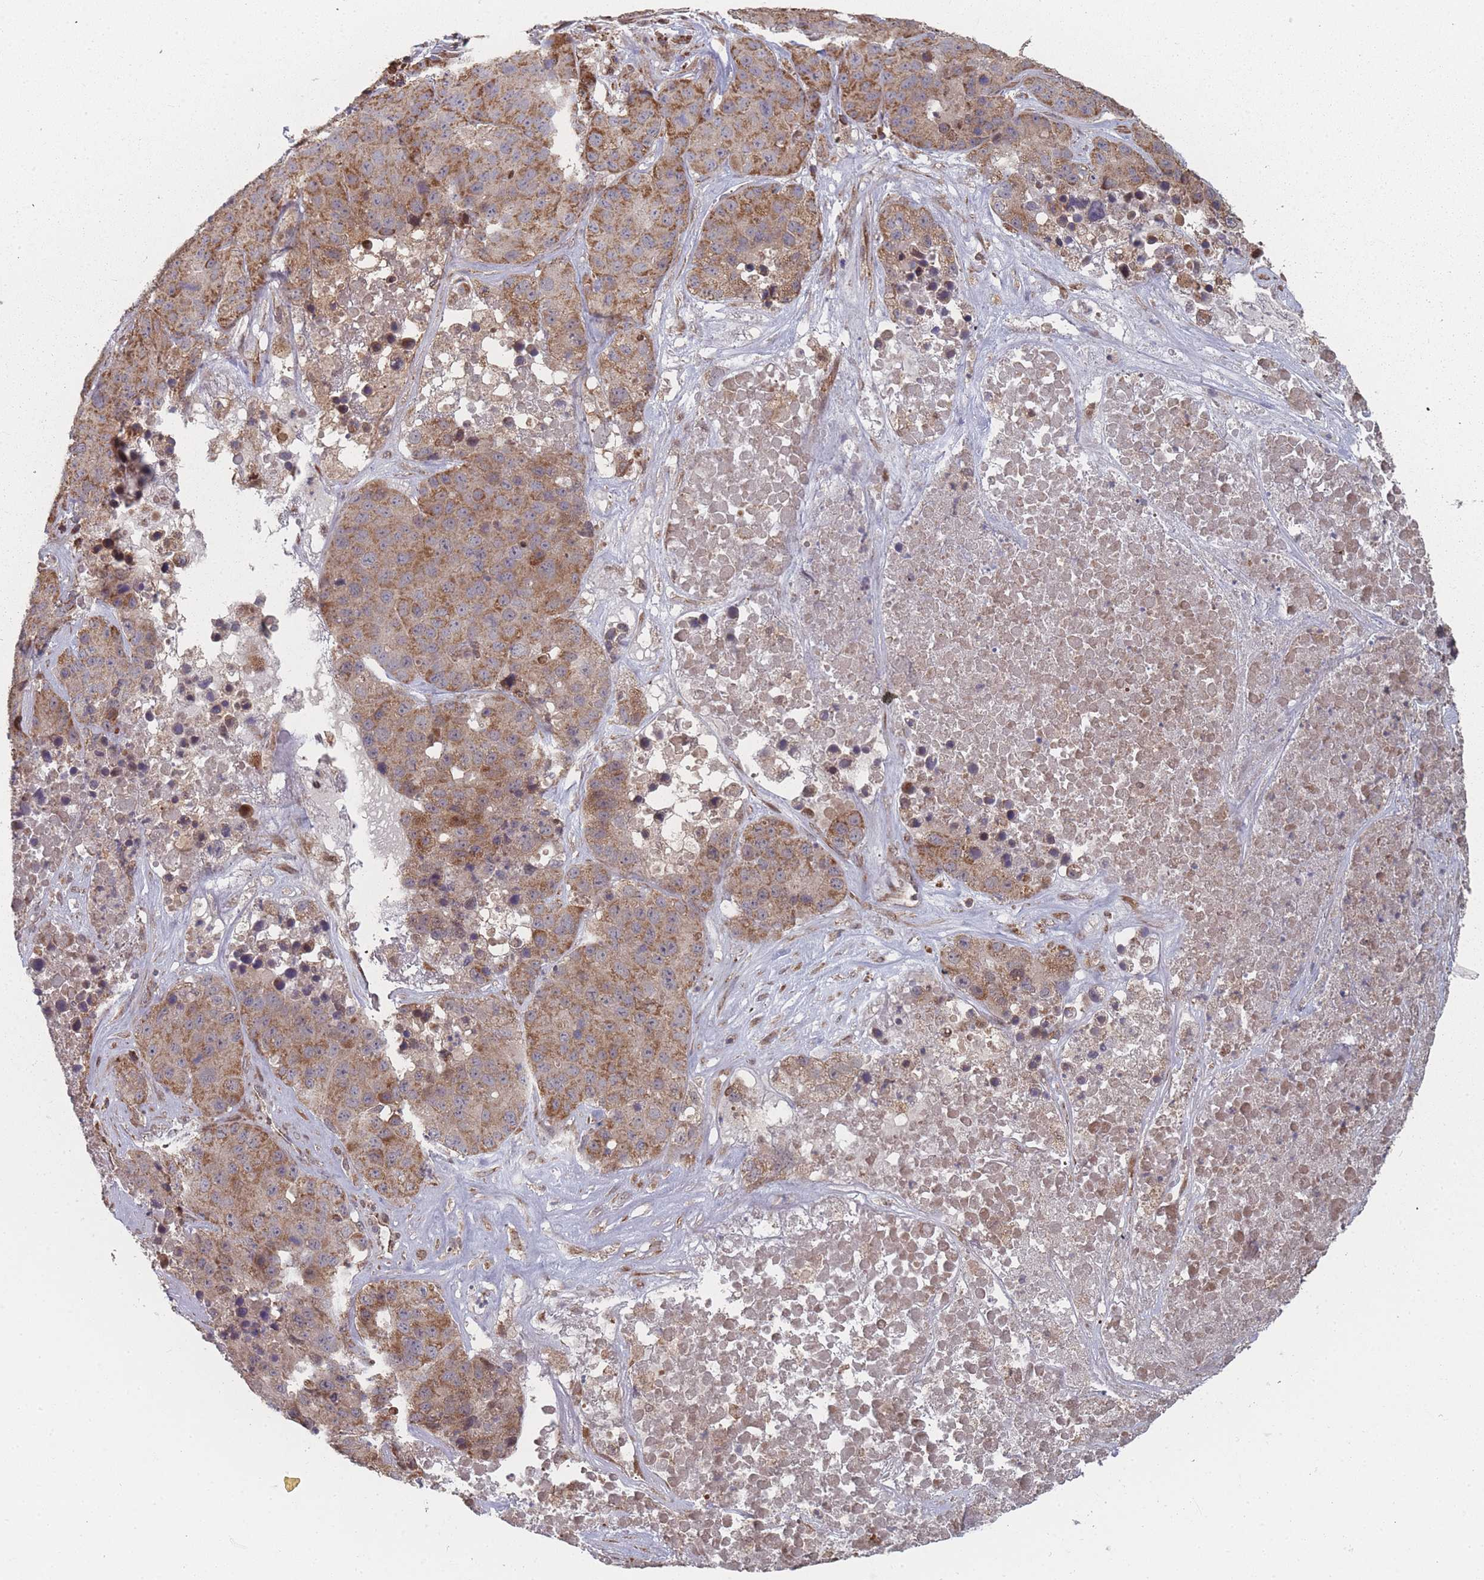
{"staining": {"intensity": "moderate", "quantity": ">75%", "location": "cytoplasmic/membranous"}, "tissue": "stomach cancer", "cell_type": "Tumor cells", "image_type": "cancer", "snomed": [{"axis": "morphology", "description": "Adenocarcinoma, NOS"}, {"axis": "topography", "description": "Stomach"}], "caption": "Immunohistochemical staining of adenocarcinoma (stomach) reveals moderate cytoplasmic/membranous protein staining in about >75% of tumor cells.", "gene": "PSMB3", "patient": {"sex": "male", "age": 71}}